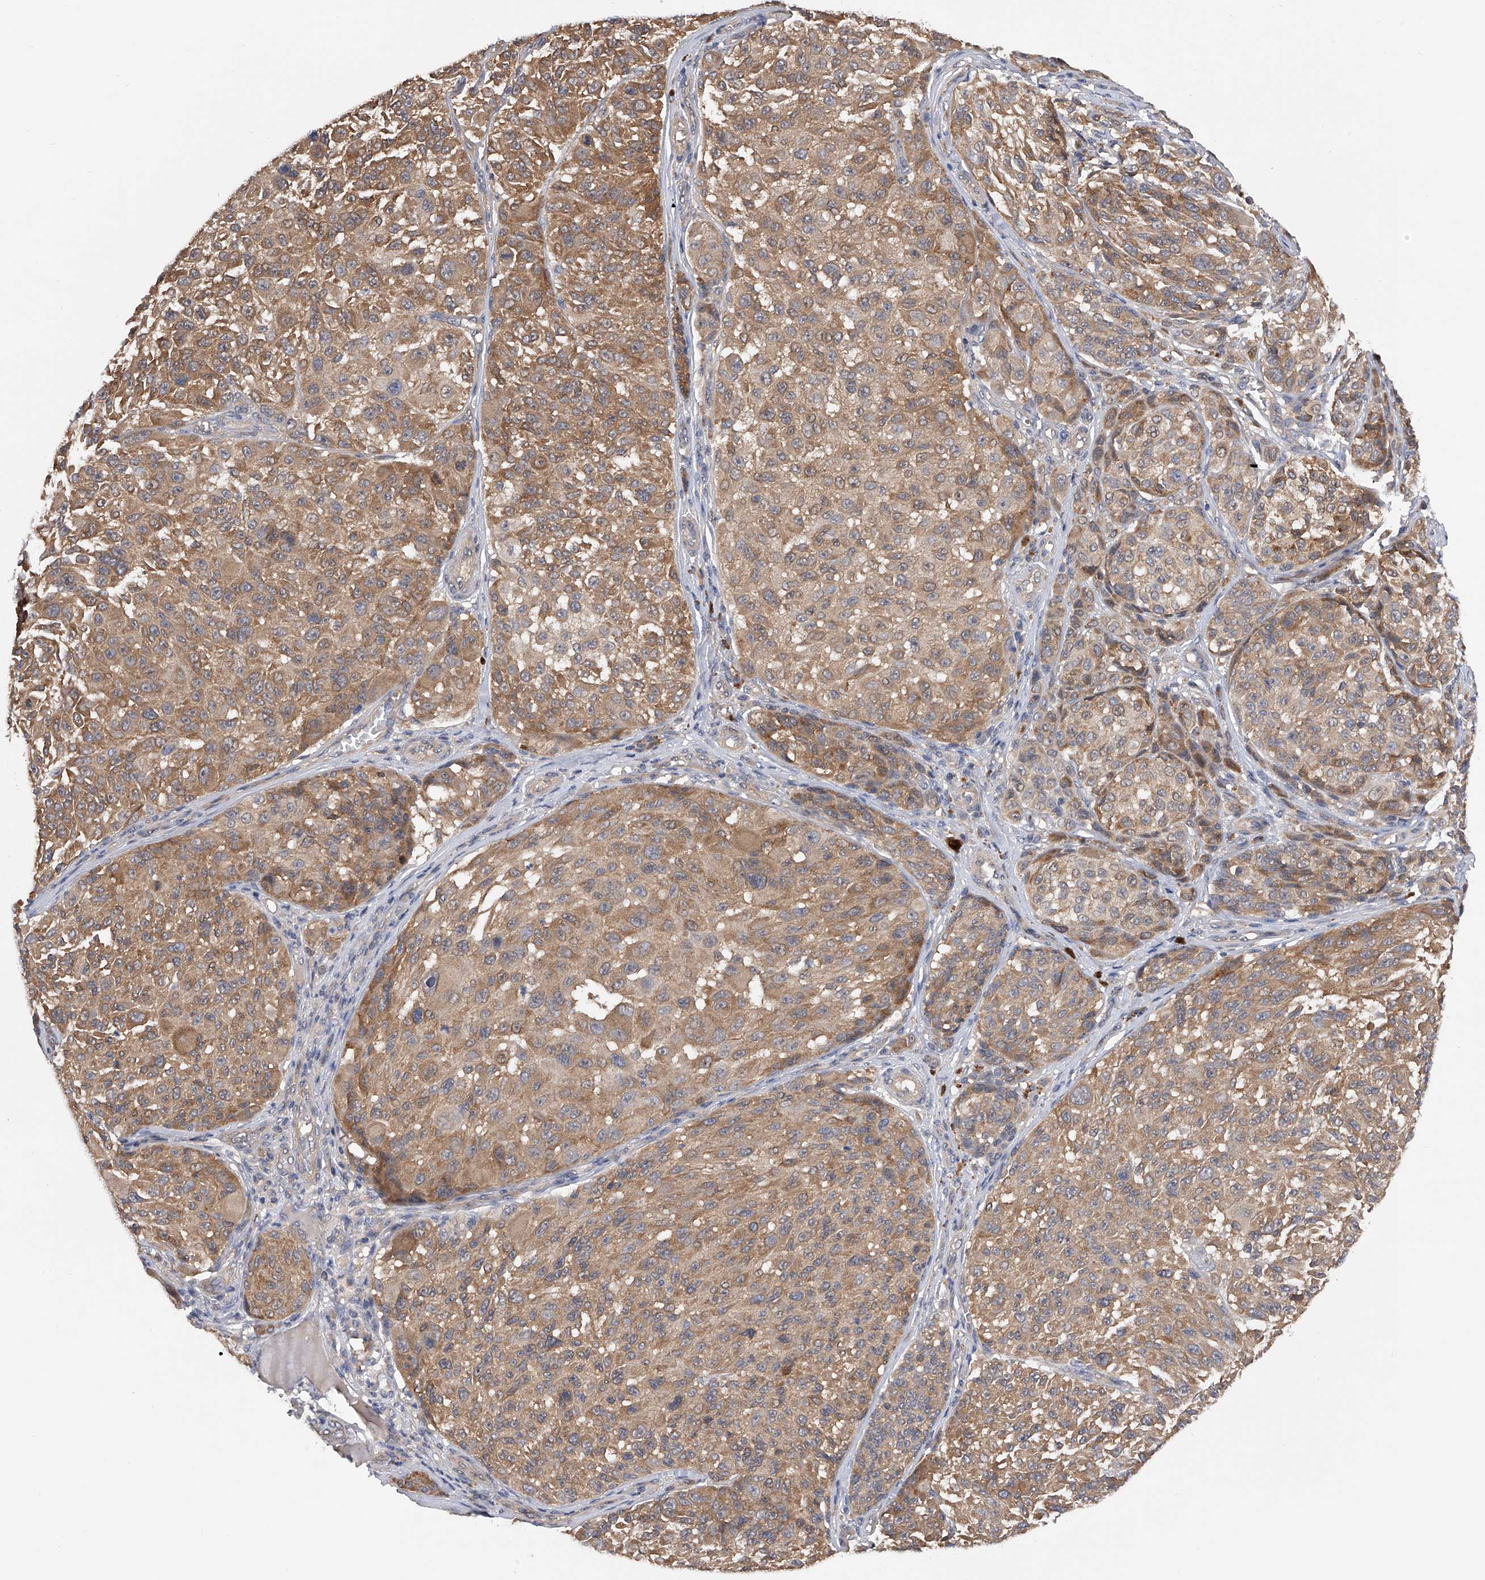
{"staining": {"intensity": "weak", "quantity": ">75%", "location": "cytoplasmic/membranous"}, "tissue": "melanoma", "cell_type": "Tumor cells", "image_type": "cancer", "snomed": [{"axis": "morphology", "description": "Malignant melanoma, NOS"}, {"axis": "topography", "description": "Skin"}], "caption": "IHC of human melanoma demonstrates low levels of weak cytoplasmic/membranous expression in about >75% of tumor cells.", "gene": "CFAP298", "patient": {"sex": "male", "age": 83}}